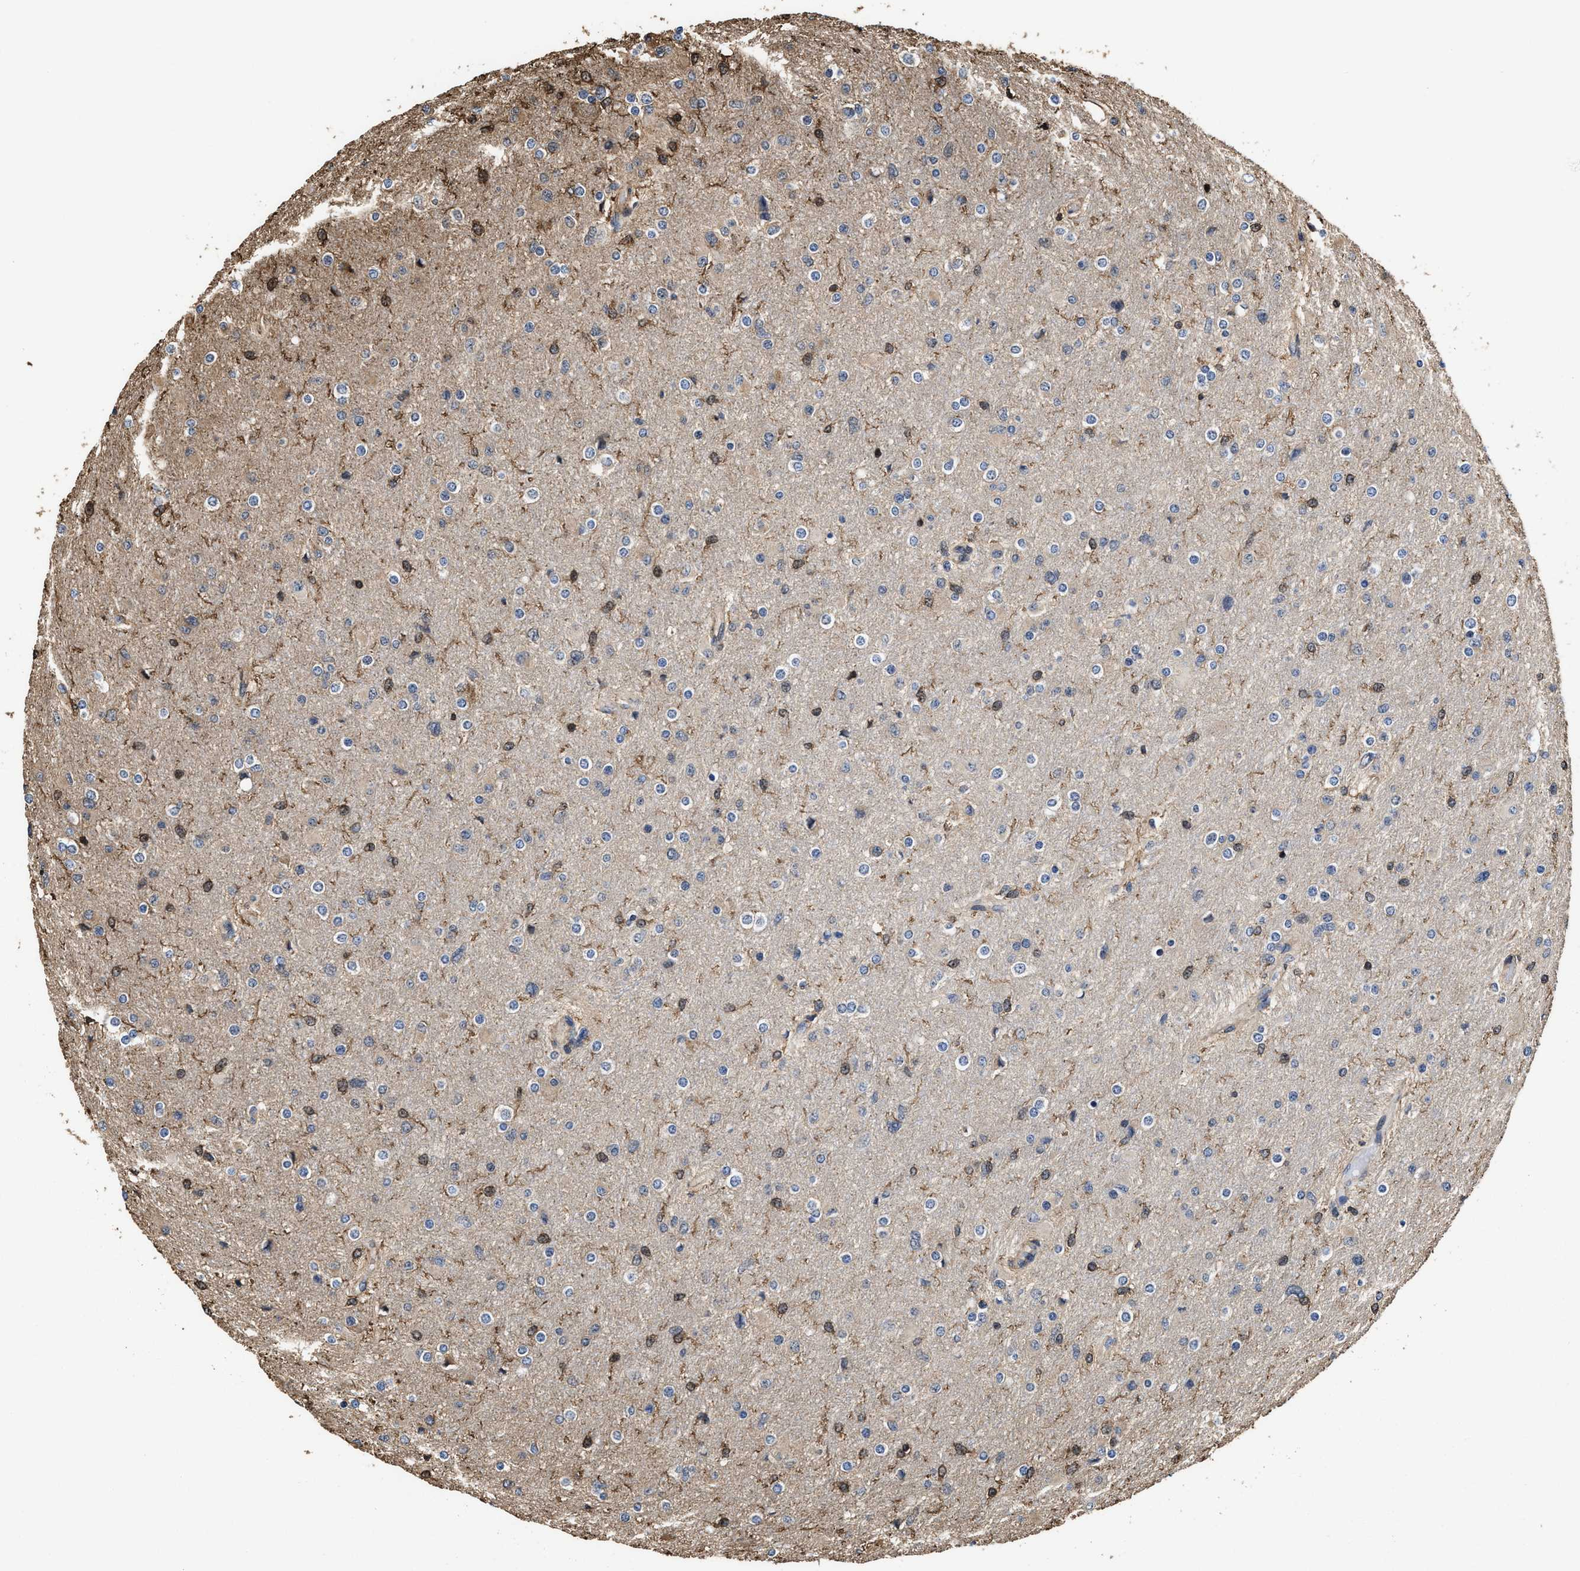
{"staining": {"intensity": "moderate", "quantity": "<25%", "location": "nuclear"}, "tissue": "glioma", "cell_type": "Tumor cells", "image_type": "cancer", "snomed": [{"axis": "morphology", "description": "Glioma, malignant, High grade"}, {"axis": "topography", "description": "Cerebral cortex"}], "caption": "The immunohistochemical stain highlights moderate nuclear staining in tumor cells of glioma tissue. The protein is stained brown, and the nuclei are stained in blue (DAB (3,3'-diaminobenzidine) IHC with brightfield microscopy, high magnification).", "gene": "KBTBD2", "patient": {"sex": "female", "age": 36}}